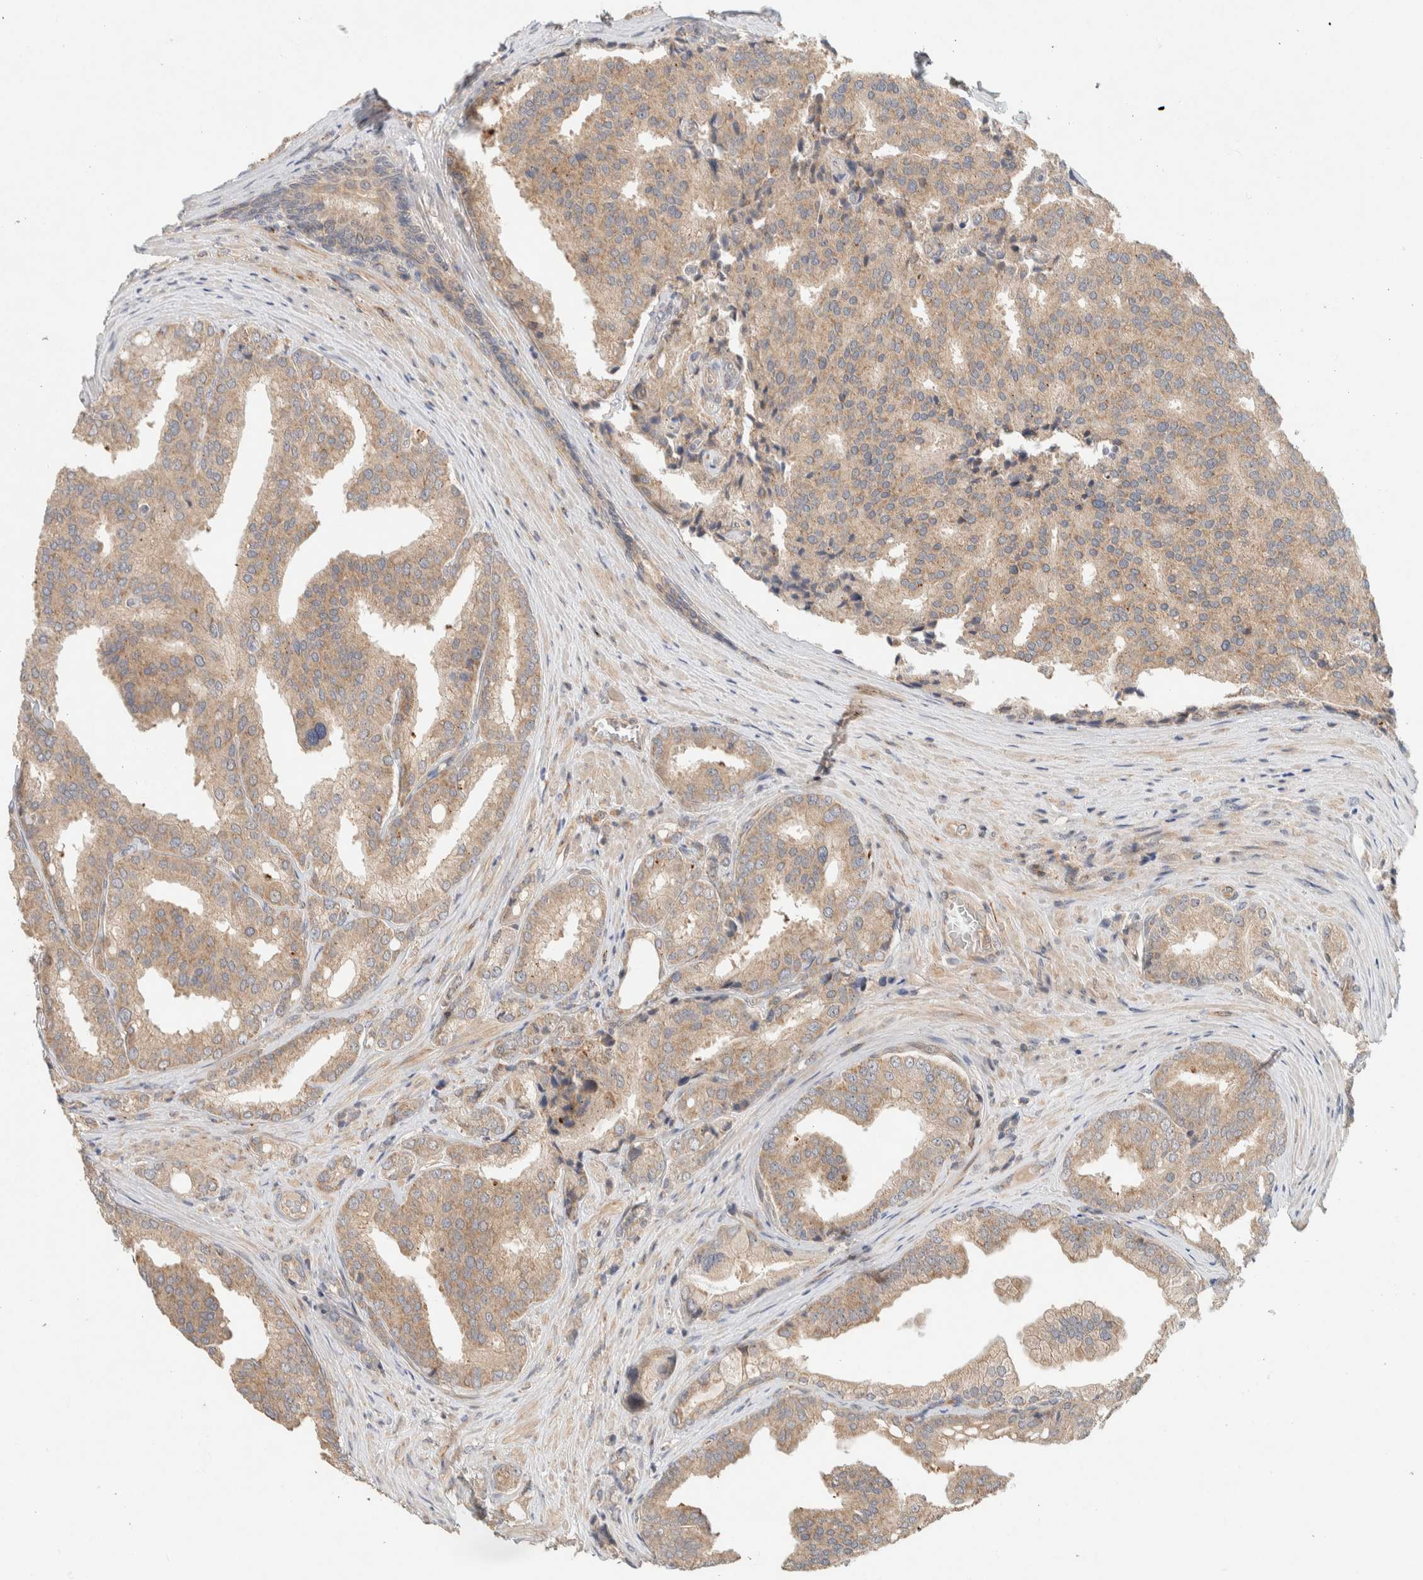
{"staining": {"intensity": "weak", "quantity": ">75%", "location": "cytoplasmic/membranous"}, "tissue": "prostate cancer", "cell_type": "Tumor cells", "image_type": "cancer", "snomed": [{"axis": "morphology", "description": "Adenocarcinoma, High grade"}, {"axis": "topography", "description": "Prostate"}], "caption": "Protein expression analysis of prostate adenocarcinoma (high-grade) displays weak cytoplasmic/membranous positivity in approximately >75% of tumor cells. (brown staining indicates protein expression, while blue staining denotes nuclei).", "gene": "KIF9", "patient": {"sex": "male", "age": 50}}